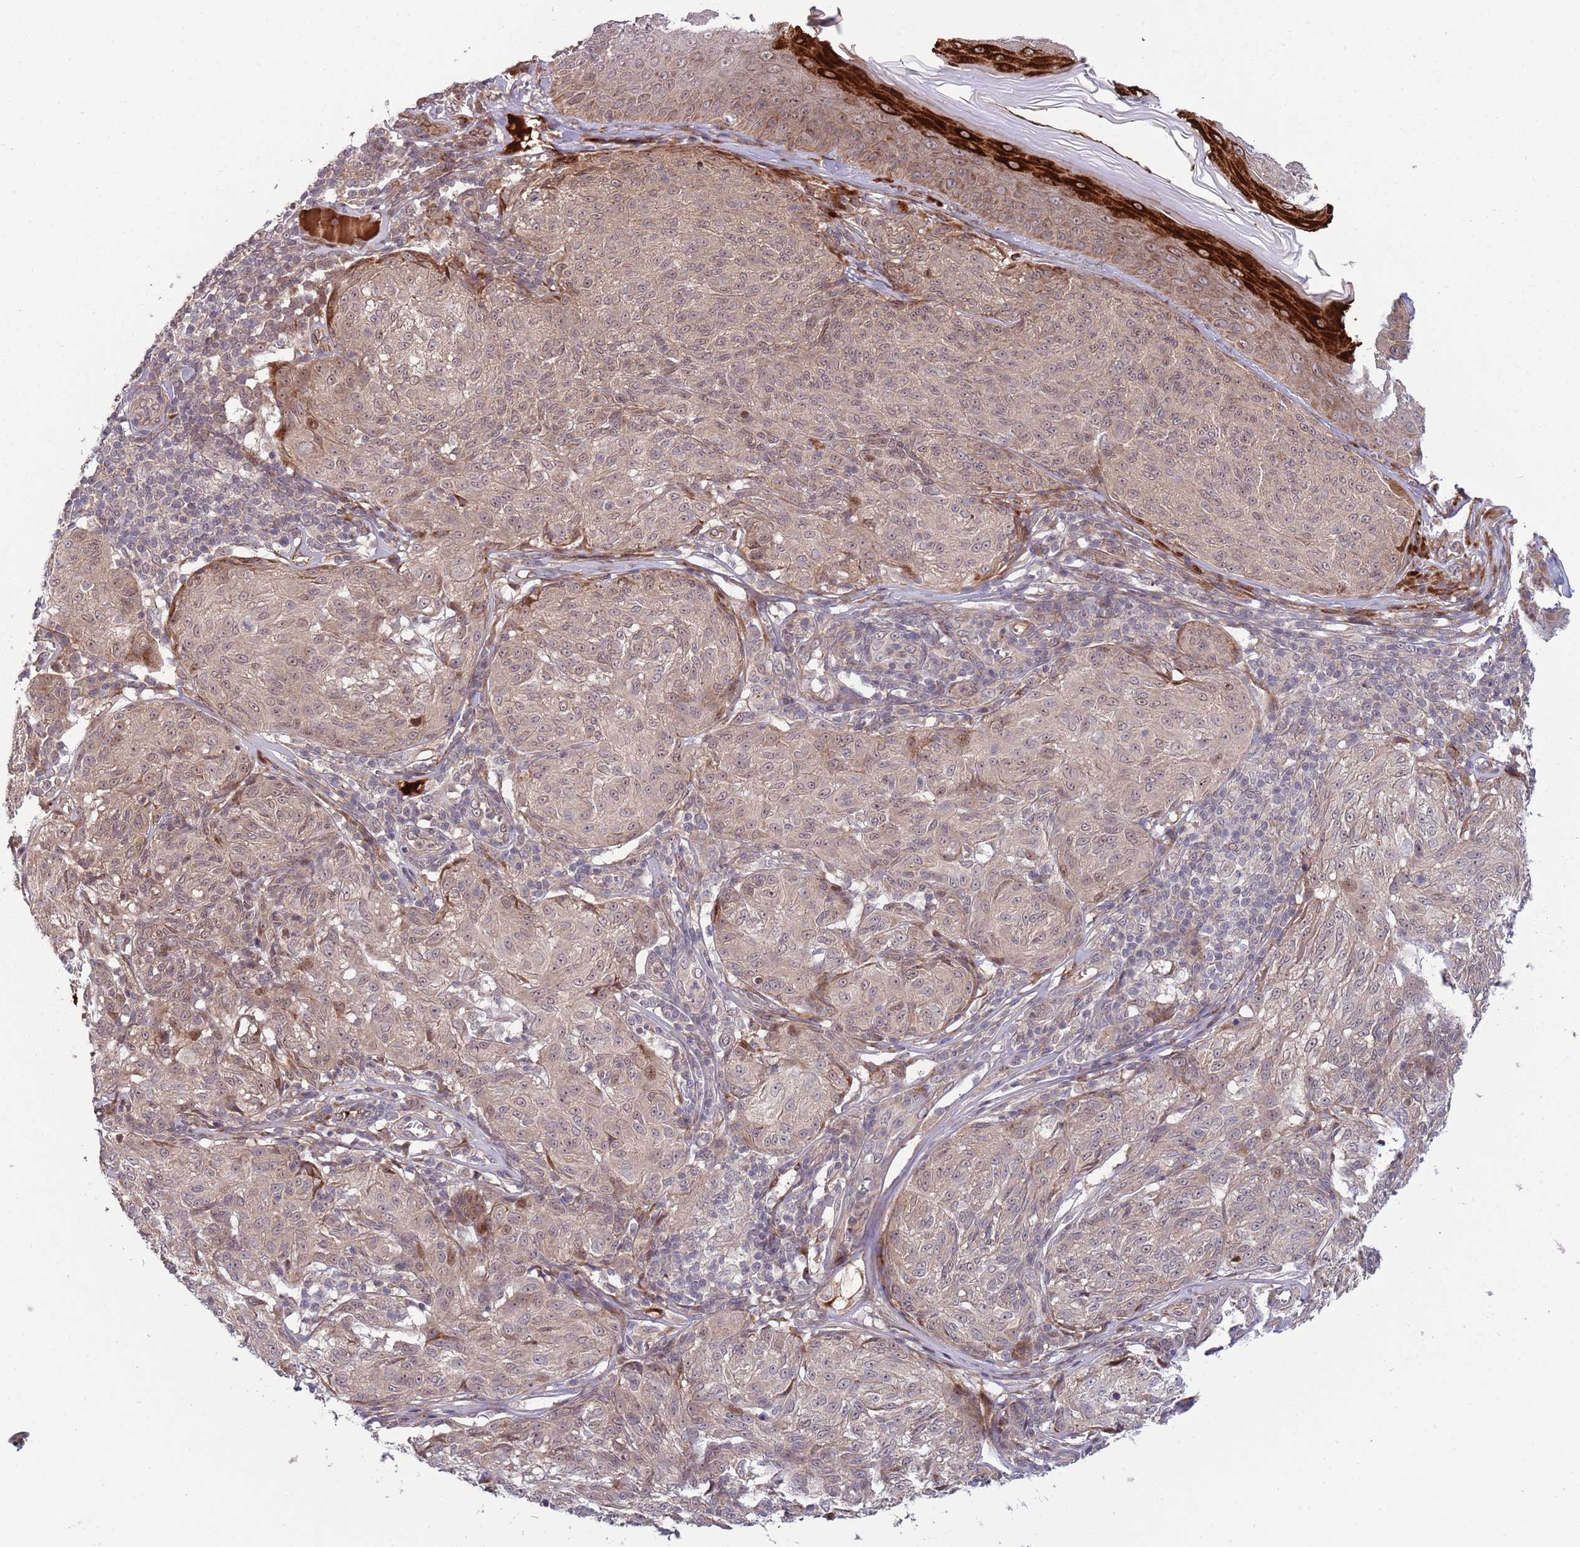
{"staining": {"intensity": "weak", "quantity": ">75%", "location": "cytoplasmic/membranous,nuclear"}, "tissue": "melanoma", "cell_type": "Tumor cells", "image_type": "cancer", "snomed": [{"axis": "morphology", "description": "Malignant melanoma, NOS"}, {"axis": "topography", "description": "Skin"}], "caption": "Melanoma stained for a protein (brown) reveals weak cytoplasmic/membranous and nuclear positive staining in approximately >75% of tumor cells.", "gene": "NT5DC4", "patient": {"sex": "female", "age": 63}}